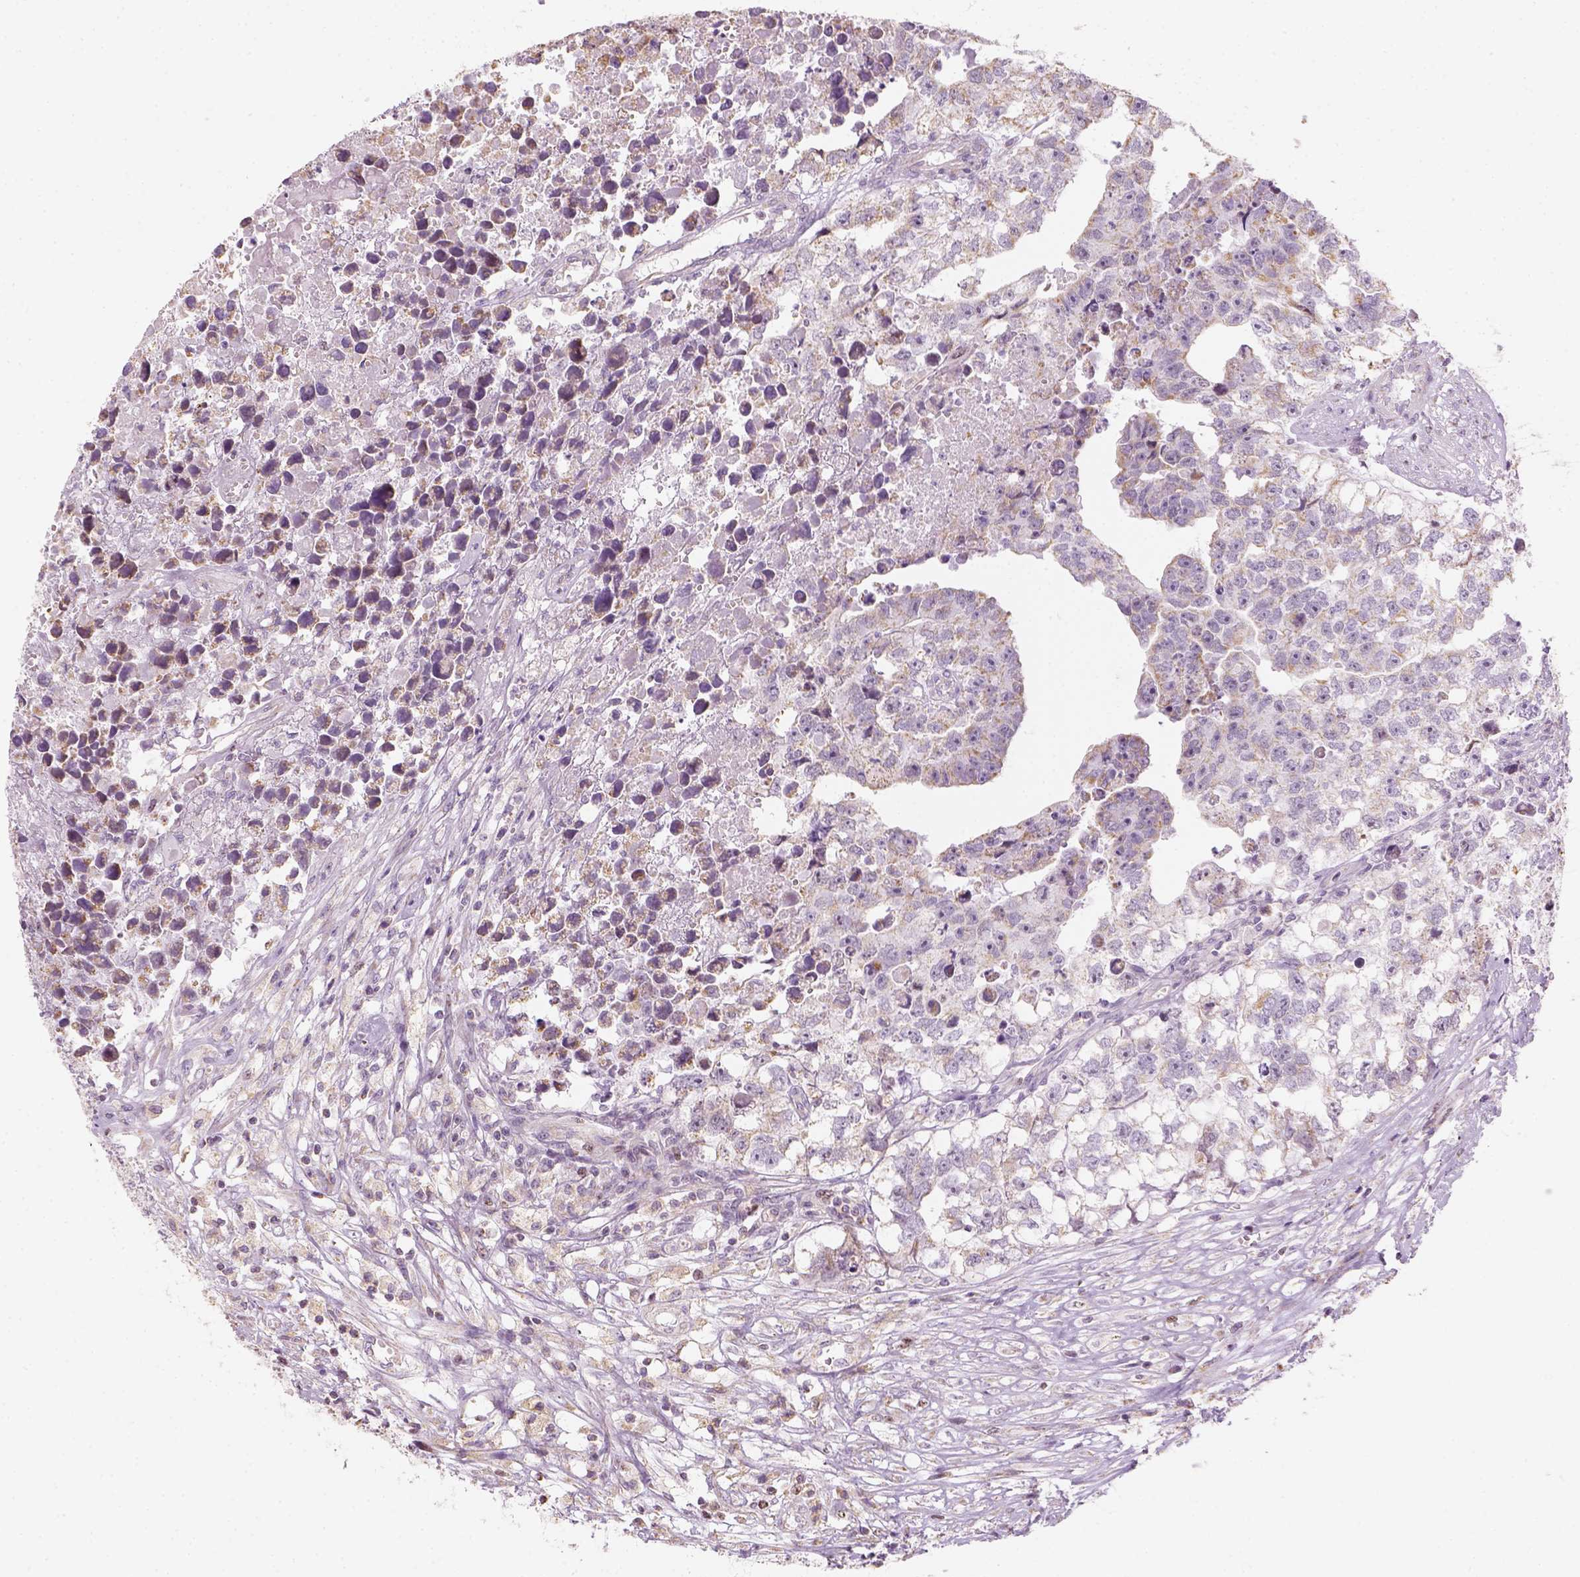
{"staining": {"intensity": "weak", "quantity": ">75%", "location": "cytoplasmic/membranous"}, "tissue": "testis cancer", "cell_type": "Tumor cells", "image_type": "cancer", "snomed": [{"axis": "morphology", "description": "Carcinoma, Embryonal, NOS"}, {"axis": "morphology", "description": "Teratoma, malignant, NOS"}, {"axis": "topography", "description": "Testis"}], "caption": "Testis cancer (malignant teratoma) was stained to show a protein in brown. There is low levels of weak cytoplasmic/membranous staining in approximately >75% of tumor cells.", "gene": "LCA5", "patient": {"sex": "male", "age": 44}}